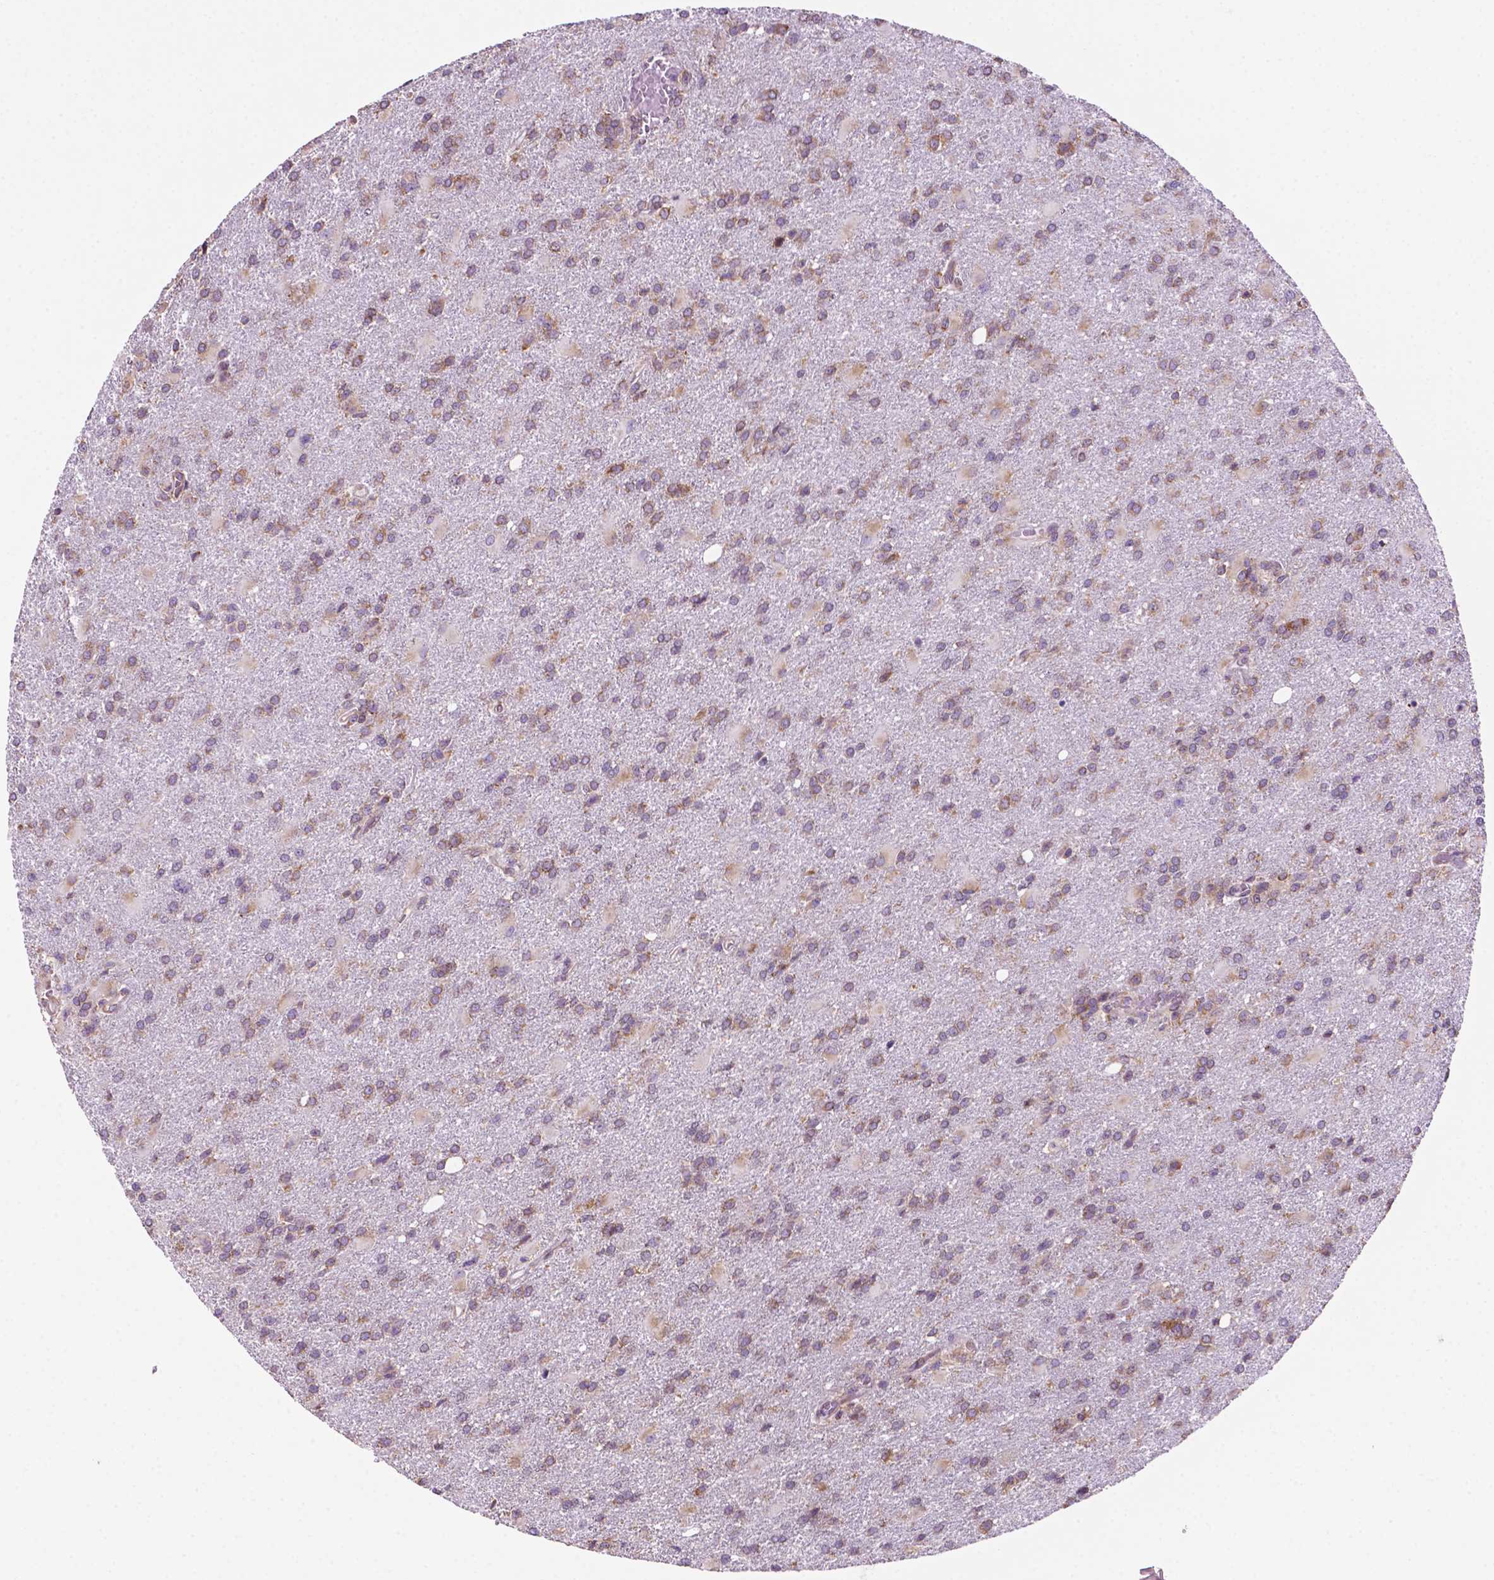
{"staining": {"intensity": "moderate", "quantity": "25%-75%", "location": "cytoplasmic/membranous"}, "tissue": "glioma", "cell_type": "Tumor cells", "image_type": "cancer", "snomed": [{"axis": "morphology", "description": "Glioma, malignant, High grade"}, {"axis": "topography", "description": "Brain"}], "caption": "Protein staining by immunohistochemistry displays moderate cytoplasmic/membranous staining in about 25%-75% of tumor cells in malignant glioma (high-grade).", "gene": "RPL29", "patient": {"sex": "male", "age": 68}}